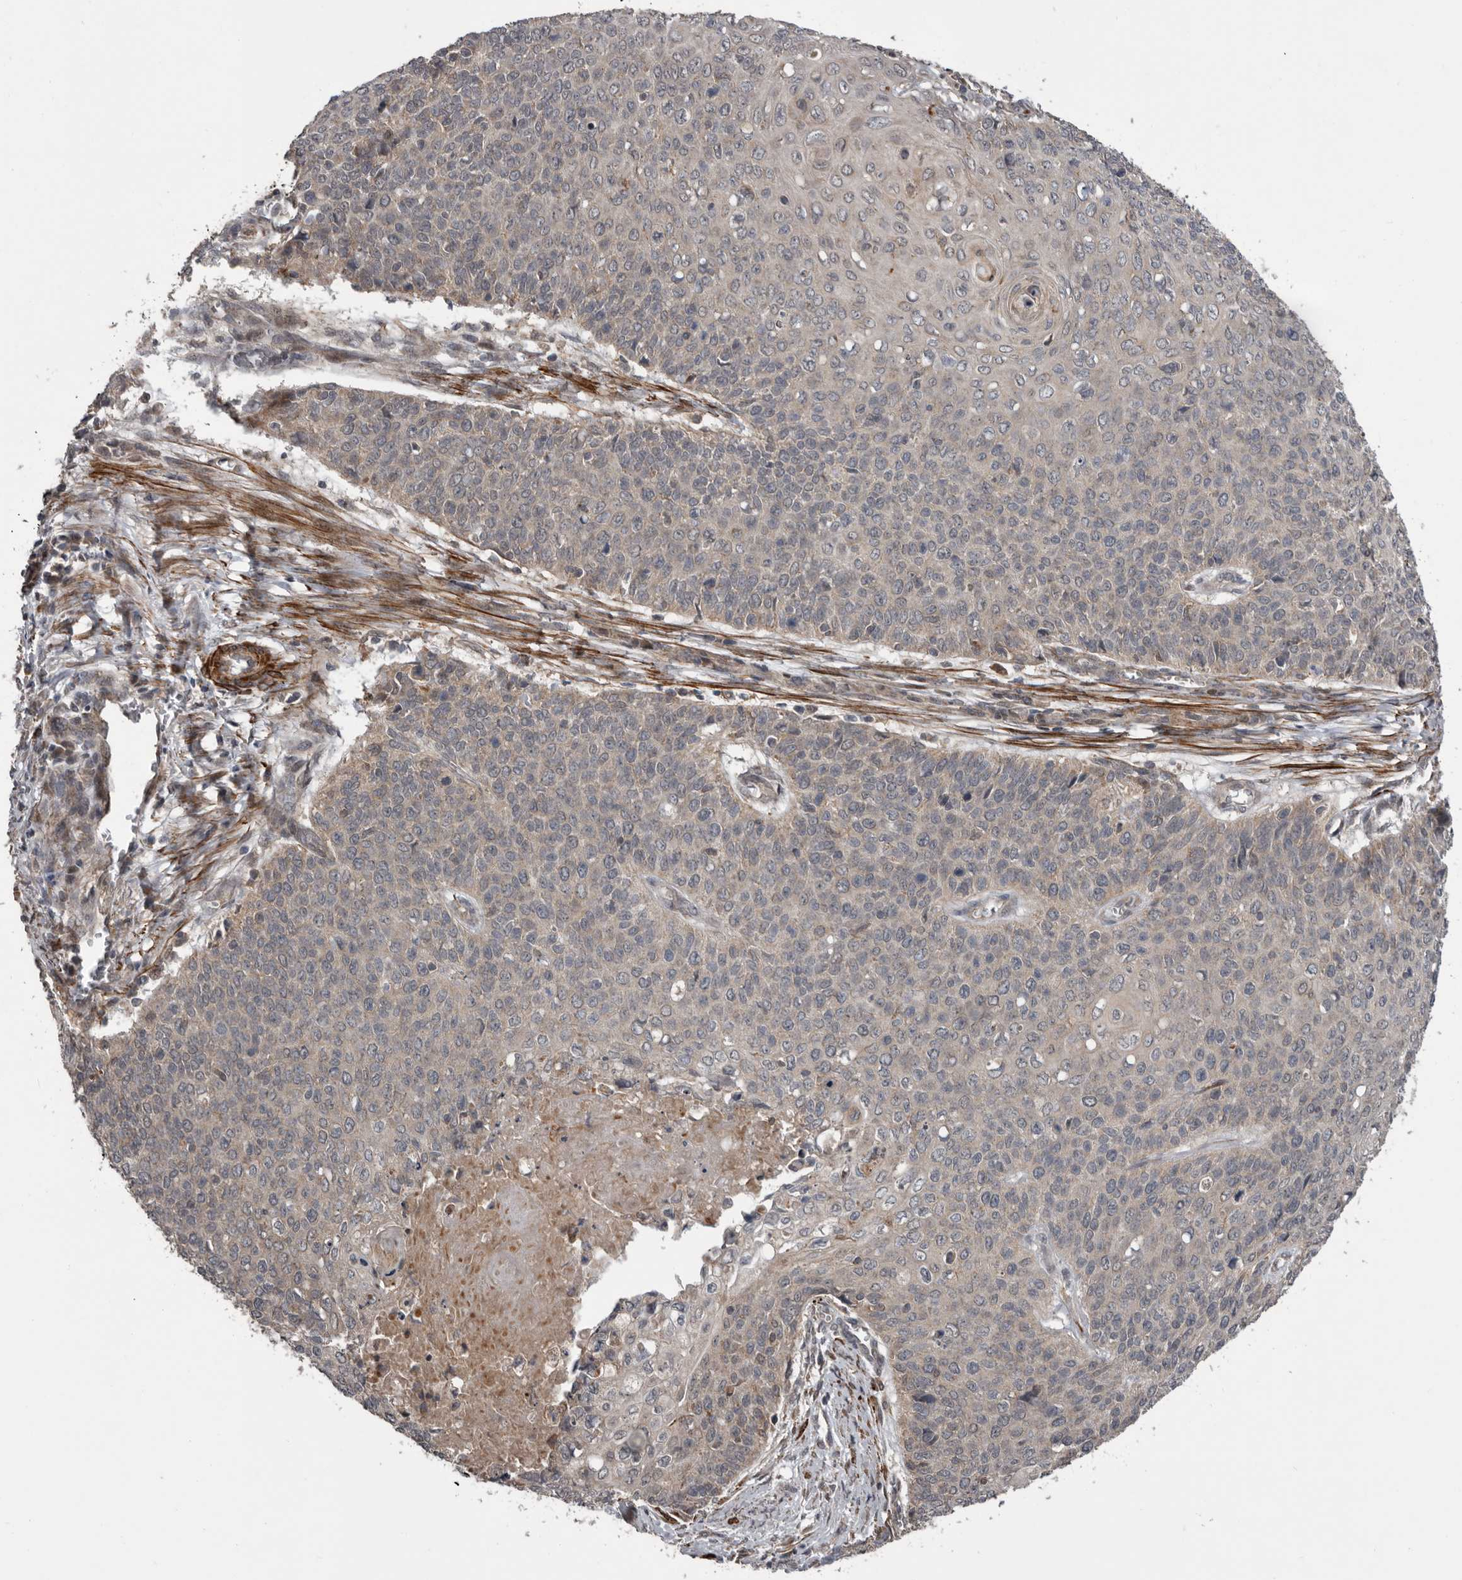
{"staining": {"intensity": "negative", "quantity": "none", "location": "none"}, "tissue": "cervical cancer", "cell_type": "Tumor cells", "image_type": "cancer", "snomed": [{"axis": "morphology", "description": "Squamous cell carcinoma, NOS"}, {"axis": "topography", "description": "Cervix"}], "caption": "Immunohistochemistry (IHC) of human cervical squamous cell carcinoma displays no expression in tumor cells. (IHC, brightfield microscopy, high magnification).", "gene": "FGFR4", "patient": {"sex": "female", "age": 39}}